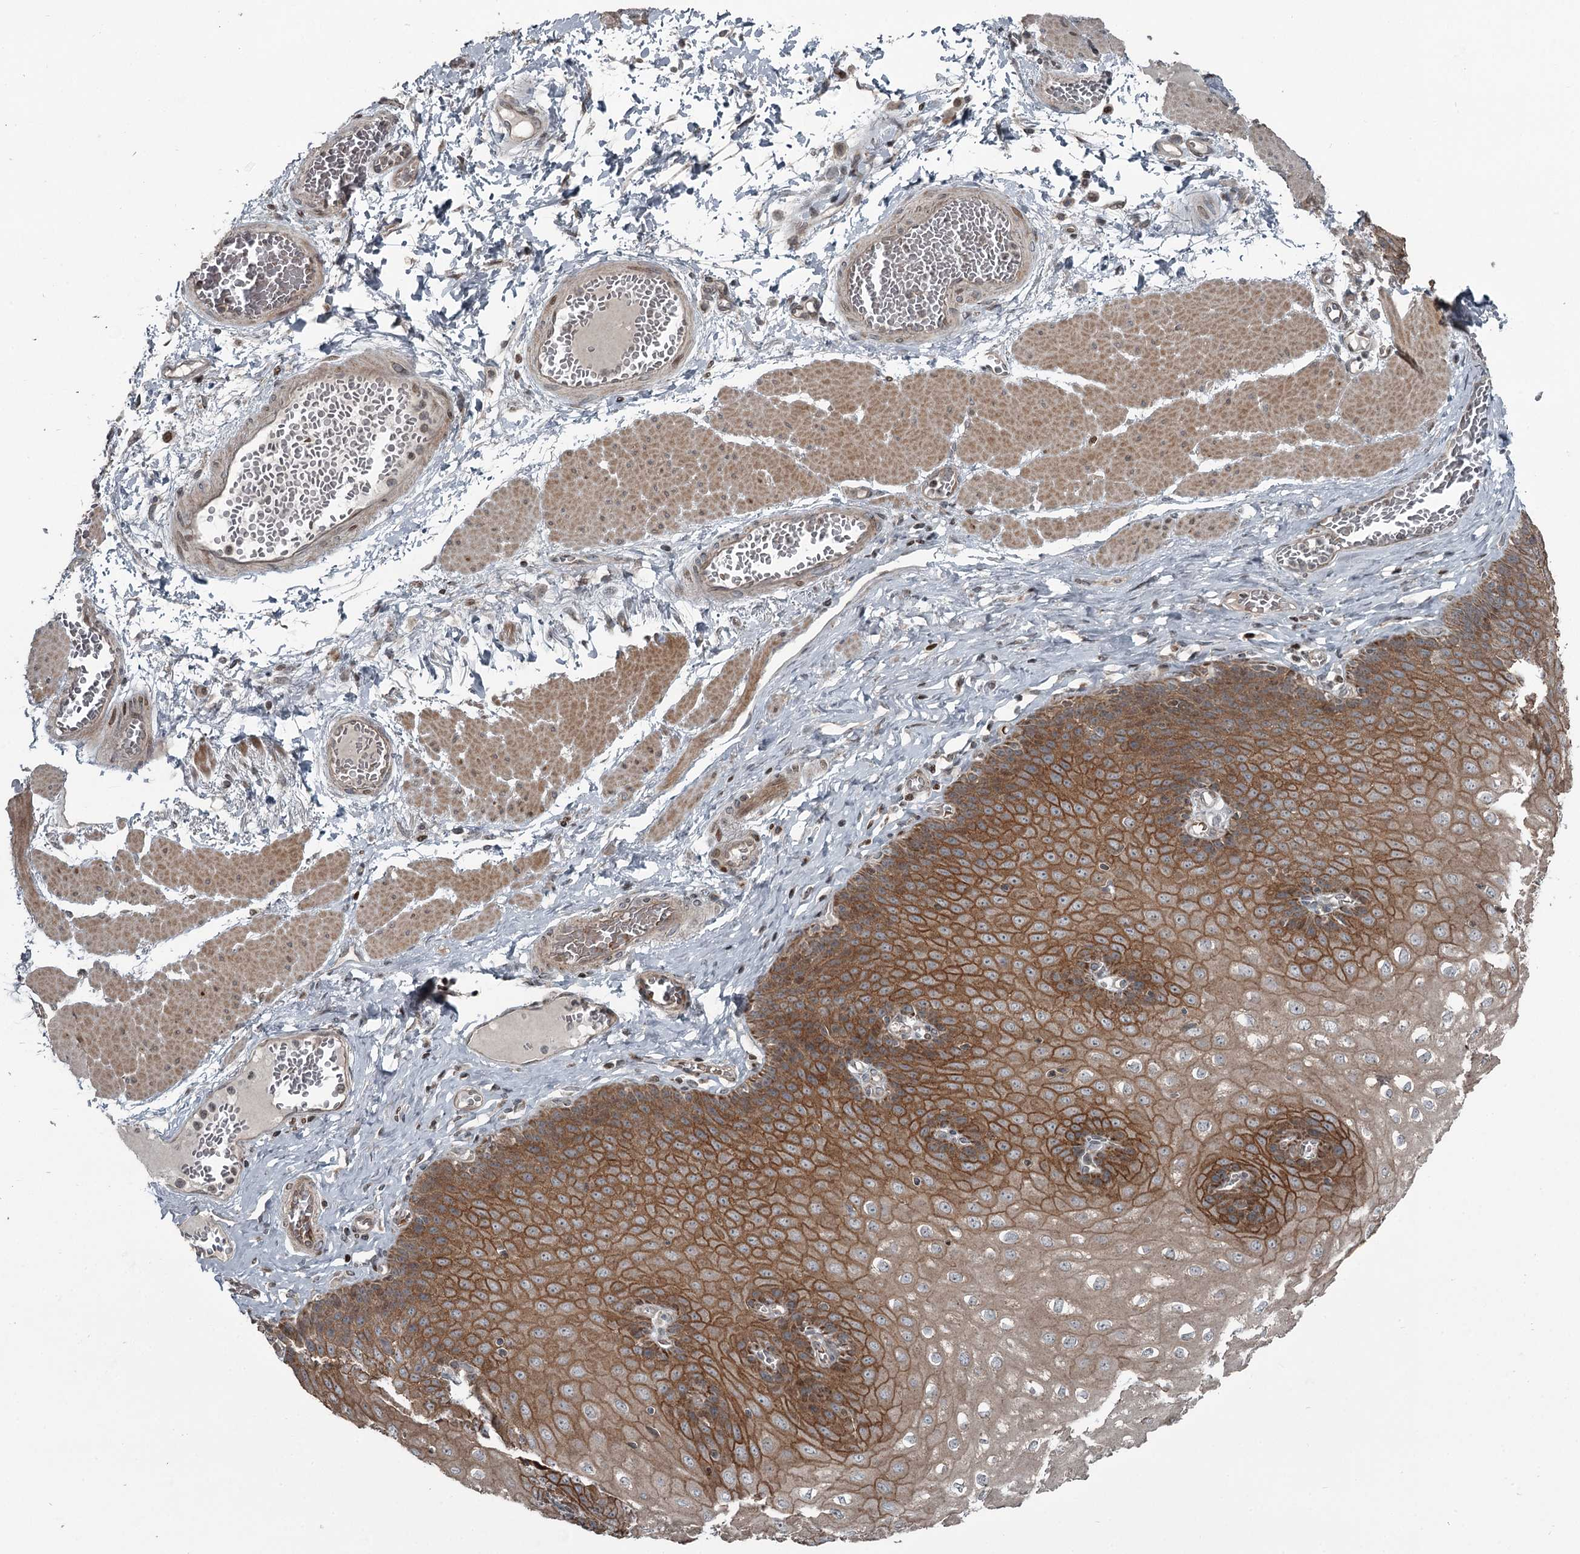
{"staining": {"intensity": "strong", "quantity": "25%-75%", "location": "cytoplasmic/membranous"}, "tissue": "esophagus", "cell_type": "Squamous epithelial cells", "image_type": "normal", "snomed": [{"axis": "morphology", "description": "Normal tissue, NOS"}, {"axis": "topography", "description": "Esophagus"}], "caption": "Normal esophagus was stained to show a protein in brown. There is high levels of strong cytoplasmic/membranous staining in approximately 25%-75% of squamous epithelial cells. The protein of interest is stained brown, and the nuclei are stained in blue (DAB IHC with brightfield microscopy, high magnification).", "gene": "RASSF8", "patient": {"sex": "male", "age": 60}}